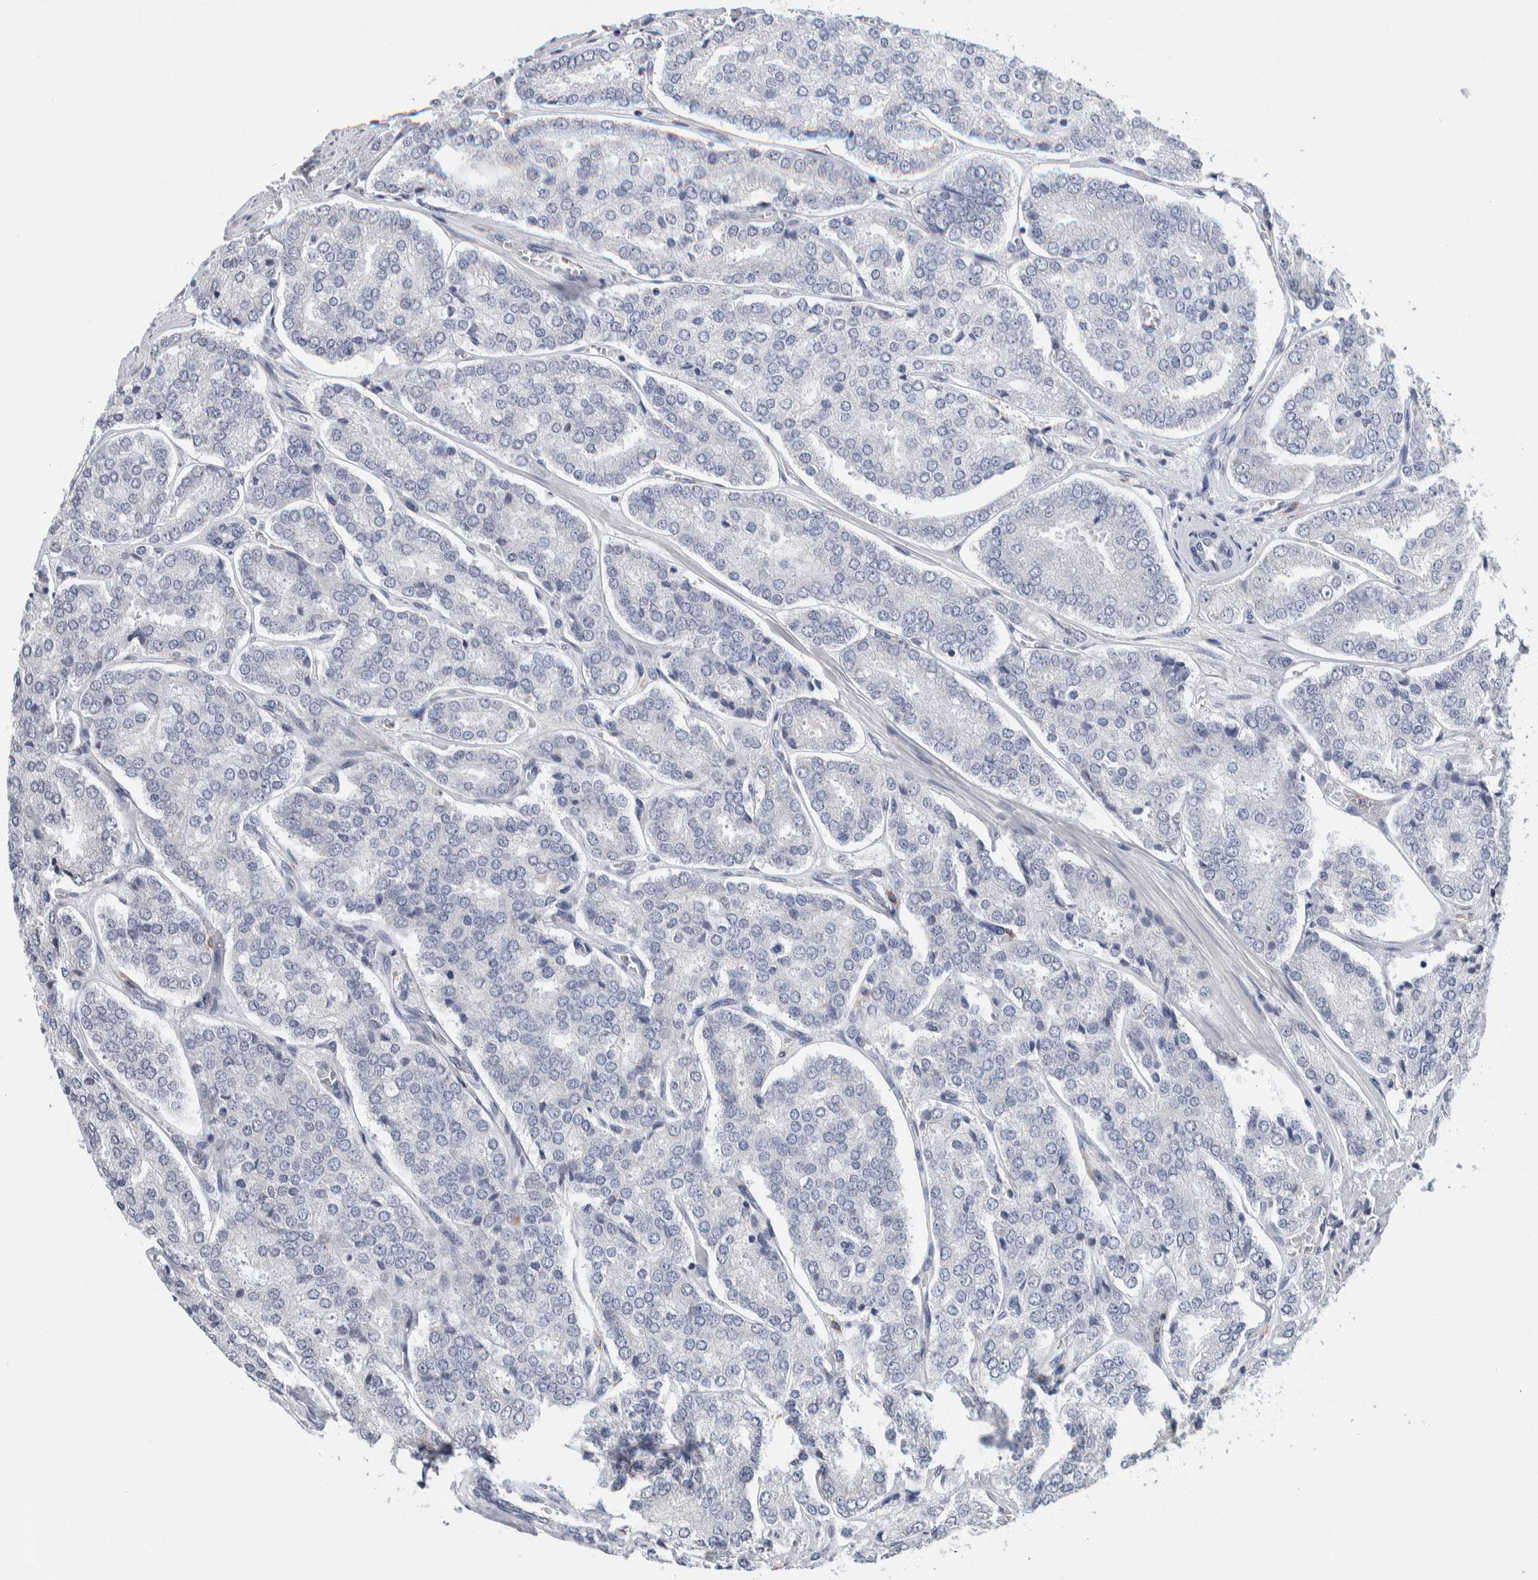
{"staining": {"intensity": "negative", "quantity": "none", "location": "none"}, "tissue": "prostate cancer", "cell_type": "Tumor cells", "image_type": "cancer", "snomed": [{"axis": "morphology", "description": "Adenocarcinoma, High grade"}, {"axis": "topography", "description": "Prostate"}], "caption": "High power microscopy histopathology image of an IHC histopathology image of prostate high-grade adenocarcinoma, revealing no significant expression in tumor cells. (DAB (3,3'-diaminobenzidine) immunohistochemistry, high magnification).", "gene": "SCN2A", "patient": {"sex": "male", "age": 65}}